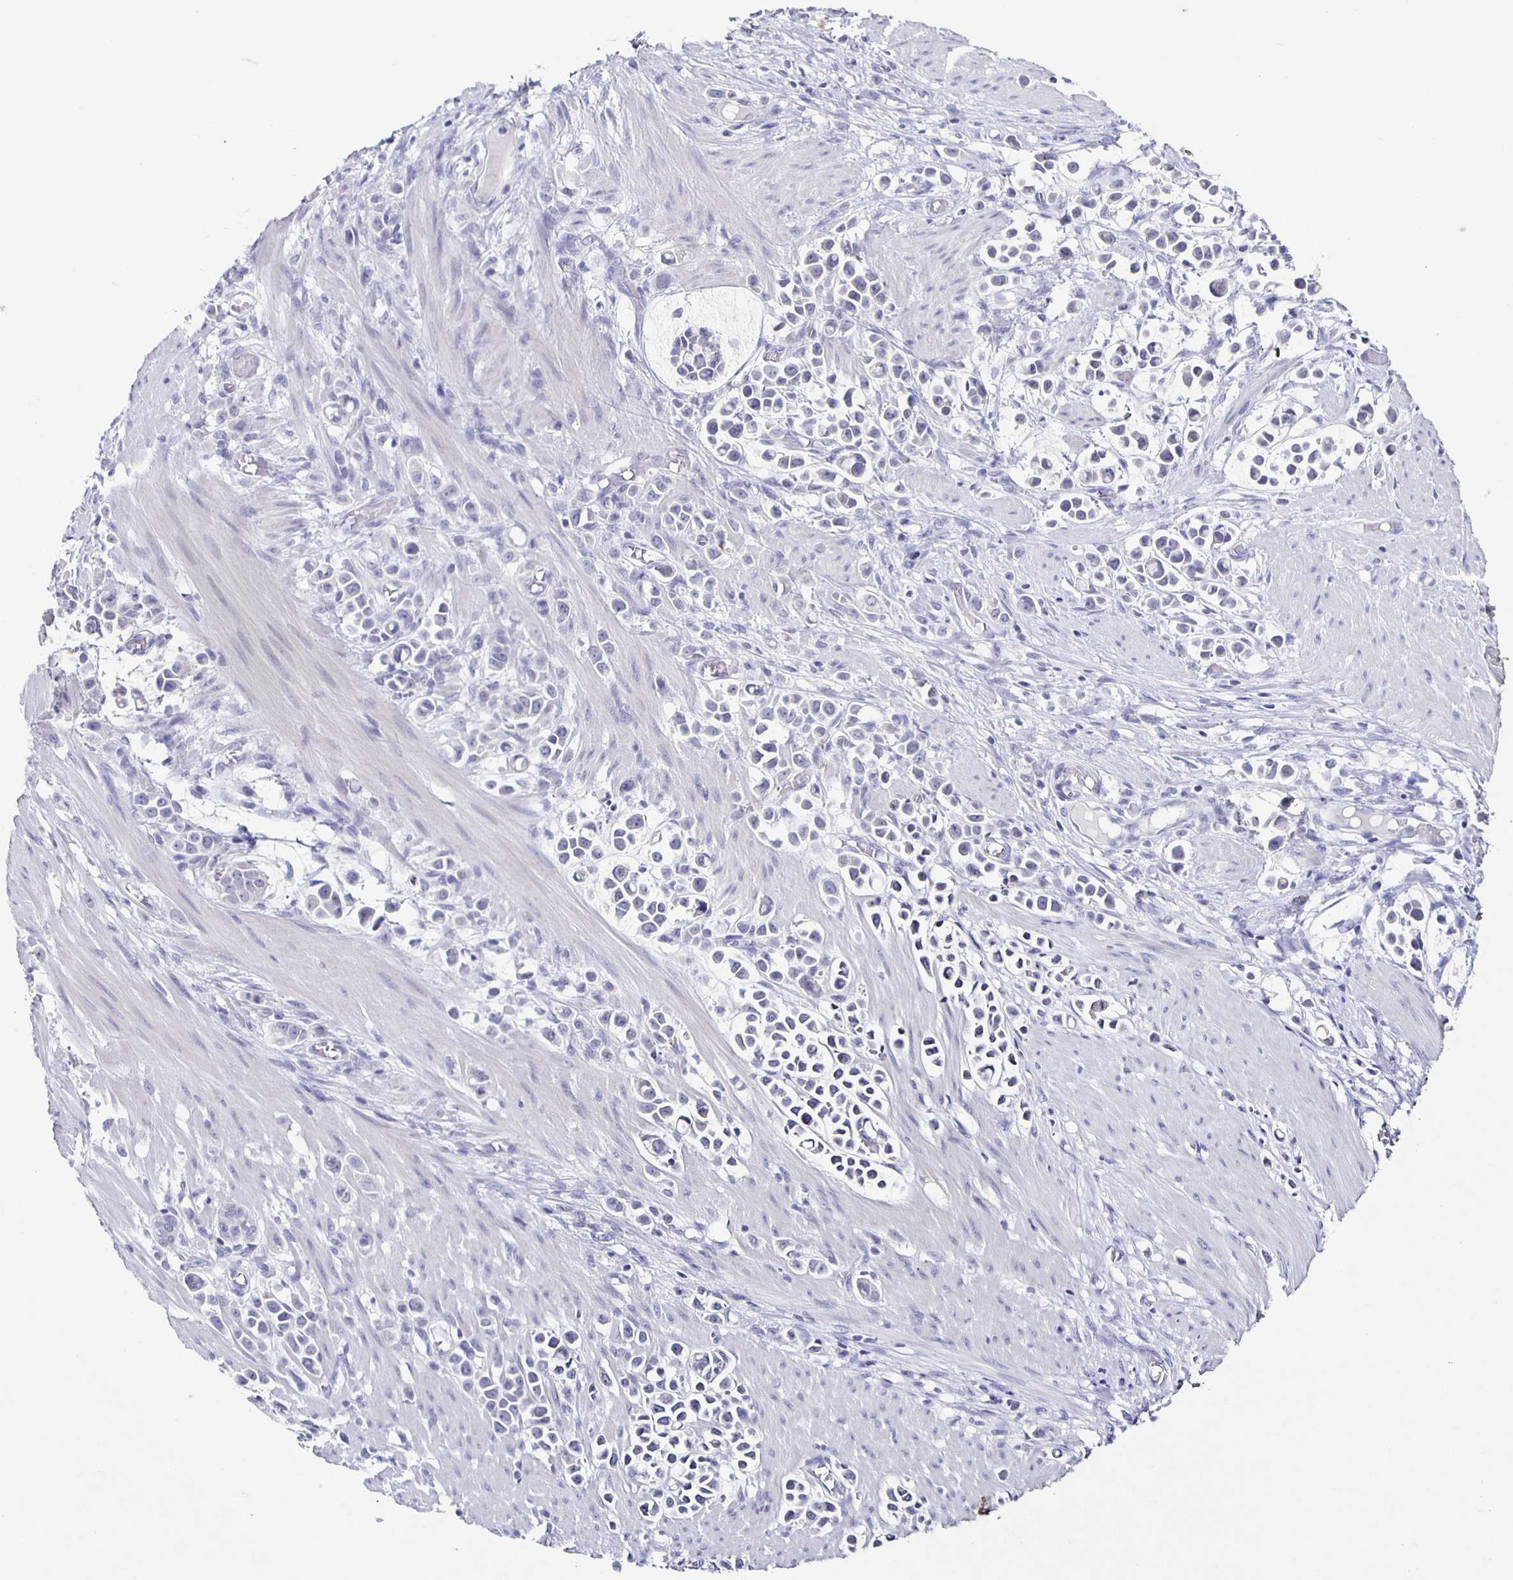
{"staining": {"intensity": "negative", "quantity": "none", "location": "none"}, "tissue": "stomach cancer", "cell_type": "Tumor cells", "image_type": "cancer", "snomed": [{"axis": "morphology", "description": "Adenocarcinoma, NOS"}, {"axis": "topography", "description": "Stomach"}], "caption": "Protein analysis of stomach adenocarcinoma shows no significant positivity in tumor cells.", "gene": "CARNS1", "patient": {"sex": "male", "age": 82}}